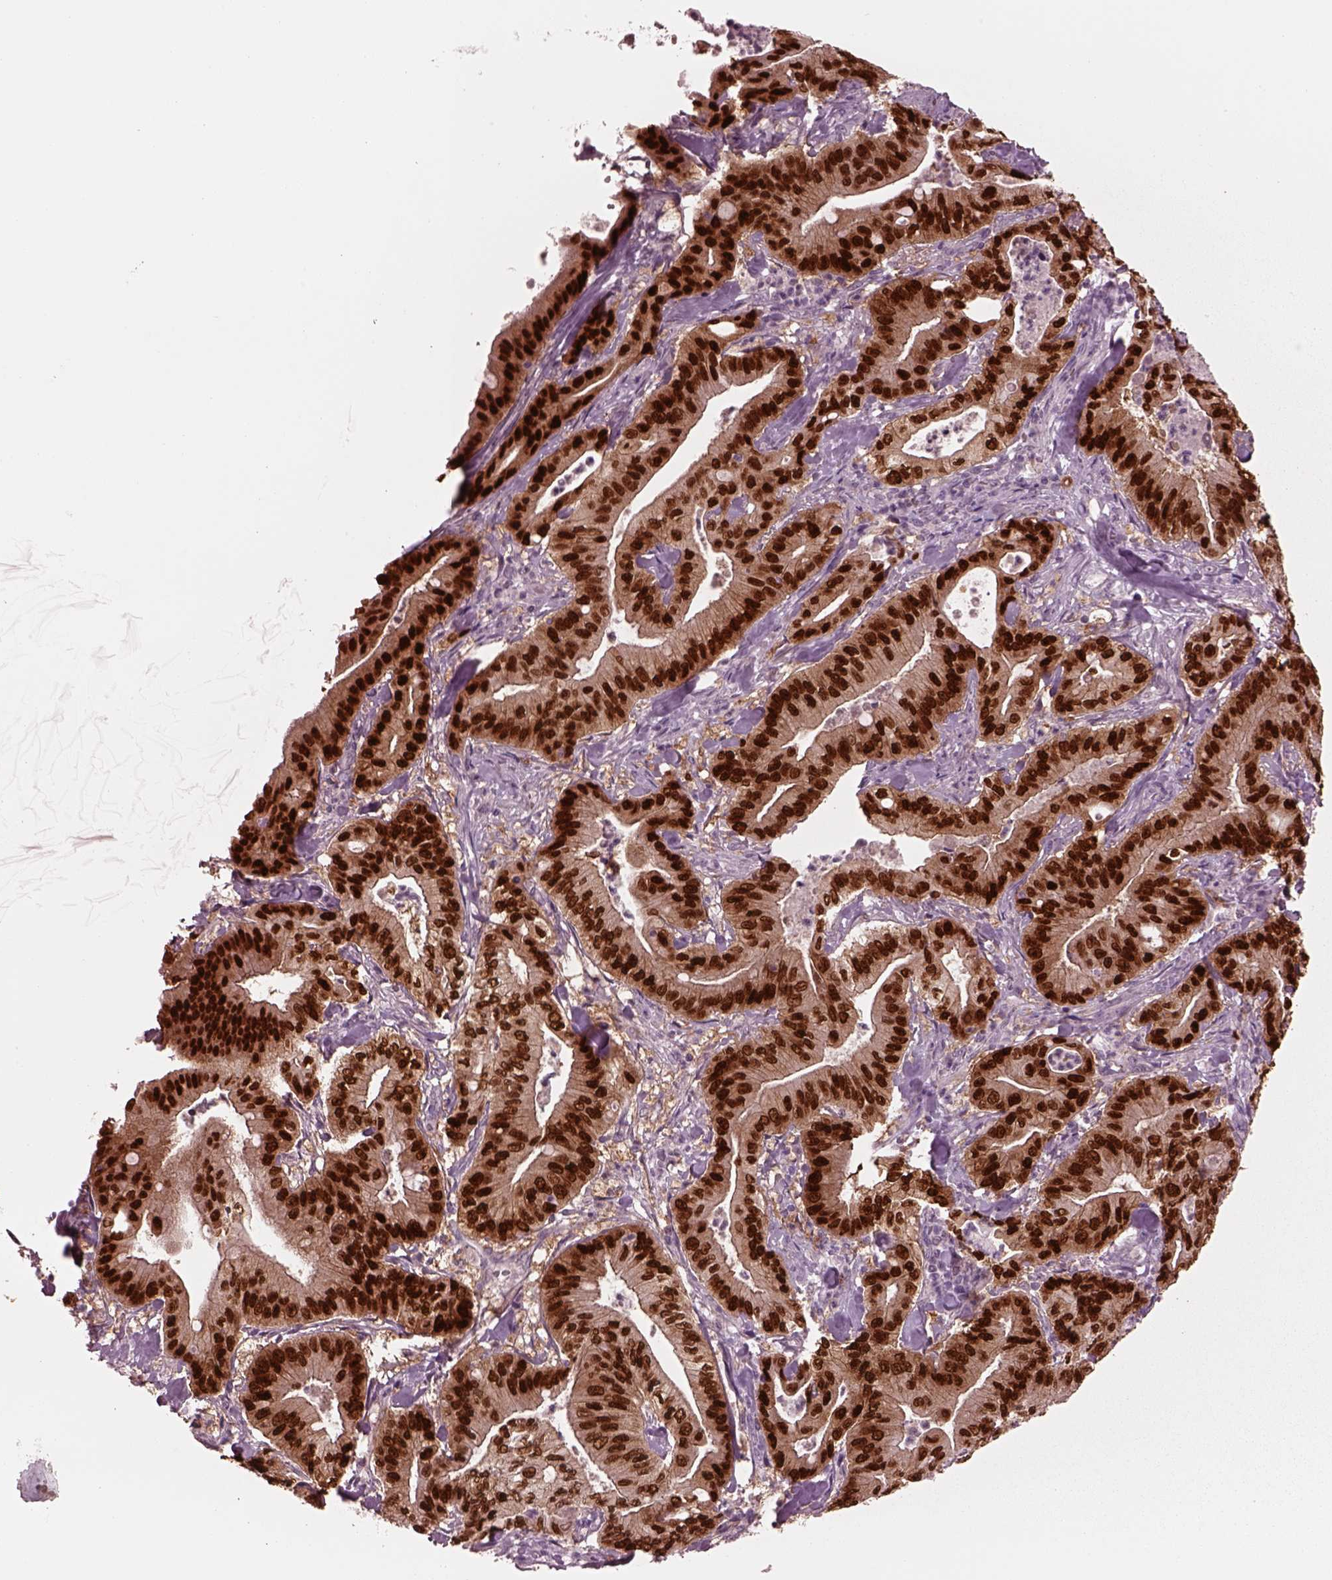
{"staining": {"intensity": "strong", "quantity": ">75%", "location": "nuclear"}, "tissue": "pancreatic cancer", "cell_type": "Tumor cells", "image_type": "cancer", "snomed": [{"axis": "morphology", "description": "Adenocarcinoma, NOS"}, {"axis": "topography", "description": "Pancreas"}], "caption": "High-power microscopy captured an IHC photomicrograph of adenocarcinoma (pancreatic), revealing strong nuclear staining in approximately >75% of tumor cells.", "gene": "SOX9", "patient": {"sex": "male", "age": 71}}